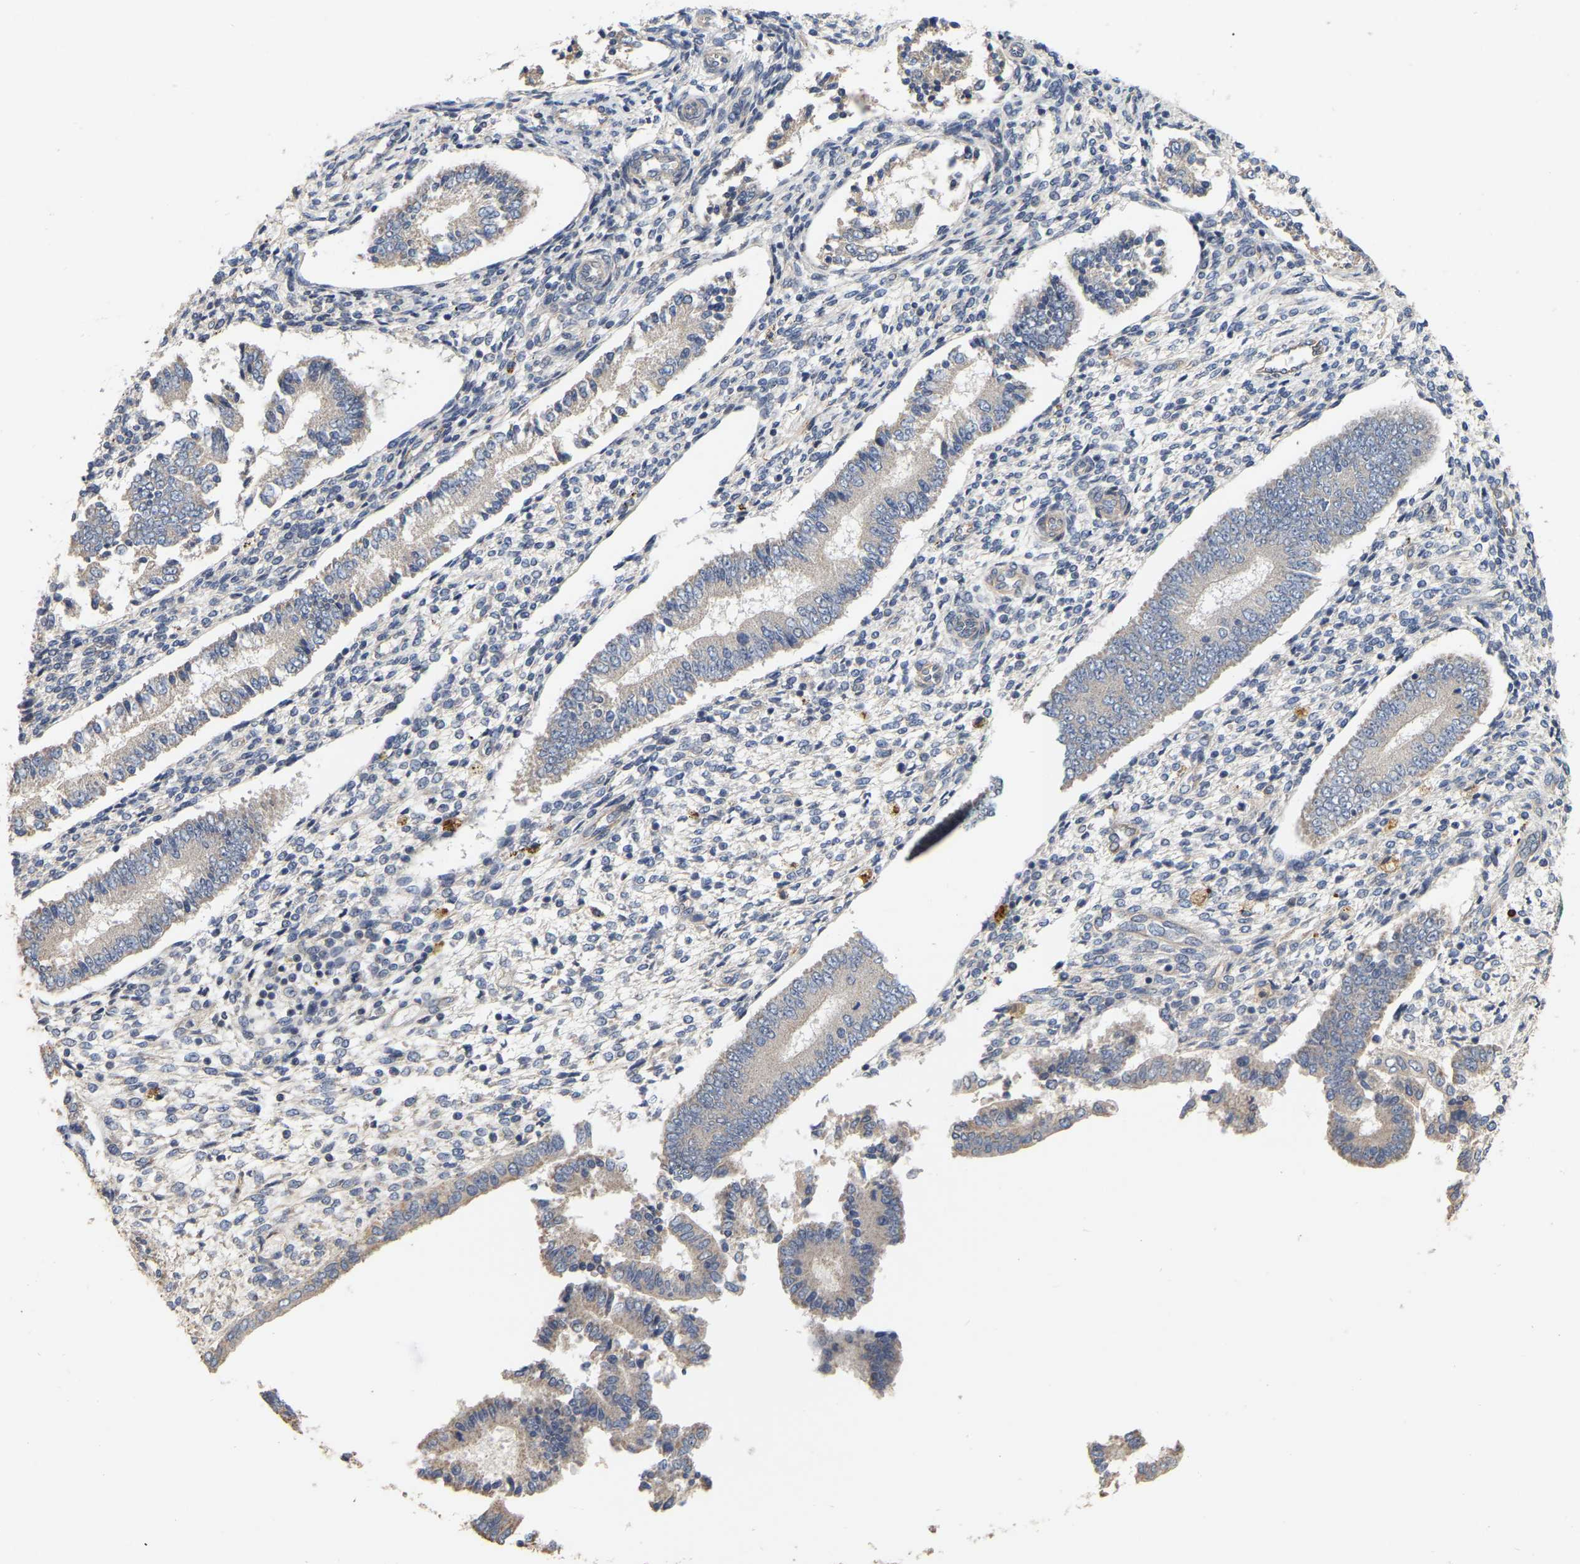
{"staining": {"intensity": "negative", "quantity": "none", "location": "none"}, "tissue": "endometrium", "cell_type": "Cells in endometrial stroma", "image_type": "normal", "snomed": [{"axis": "morphology", "description": "Normal tissue, NOS"}, {"axis": "topography", "description": "Endometrium"}], "caption": "This is an immunohistochemistry photomicrograph of normal human endometrium. There is no positivity in cells in endometrial stroma.", "gene": "SSH1", "patient": {"sex": "female", "age": 42}}